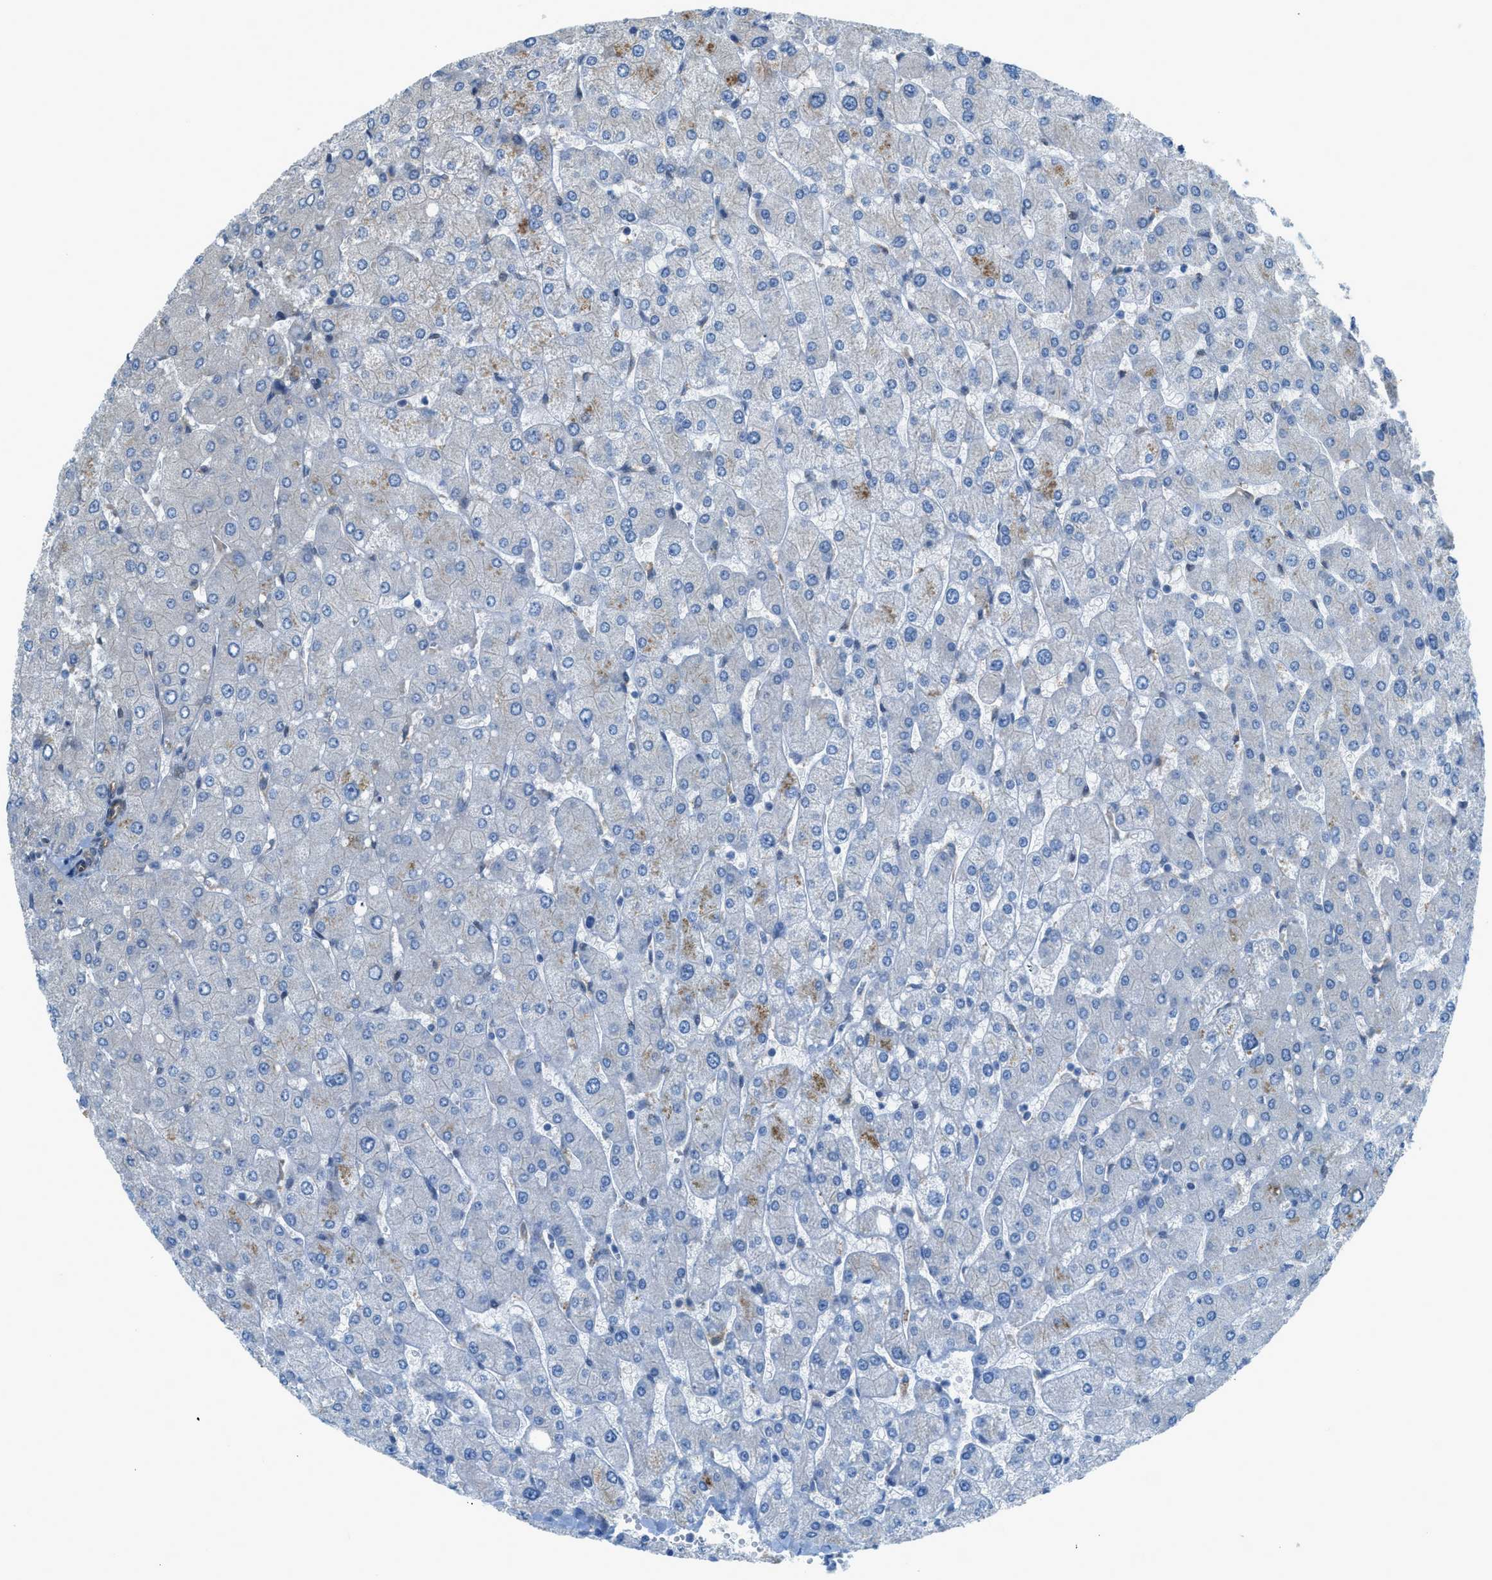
{"staining": {"intensity": "weak", "quantity": "25%-75%", "location": "cytoplasmic/membranous"}, "tissue": "liver", "cell_type": "Cholangiocytes", "image_type": "normal", "snomed": [{"axis": "morphology", "description": "Normal tissue, NOS"}, {"axis": "topography", "description": "Liver"}], "caption": "A histopathology image of human liver stained for a protein reveals weak cytoplasmic/membranous brown staining in cholangiocytes.", "gene": "PRKN", "patient": {"sex": "male", "age": 55}}